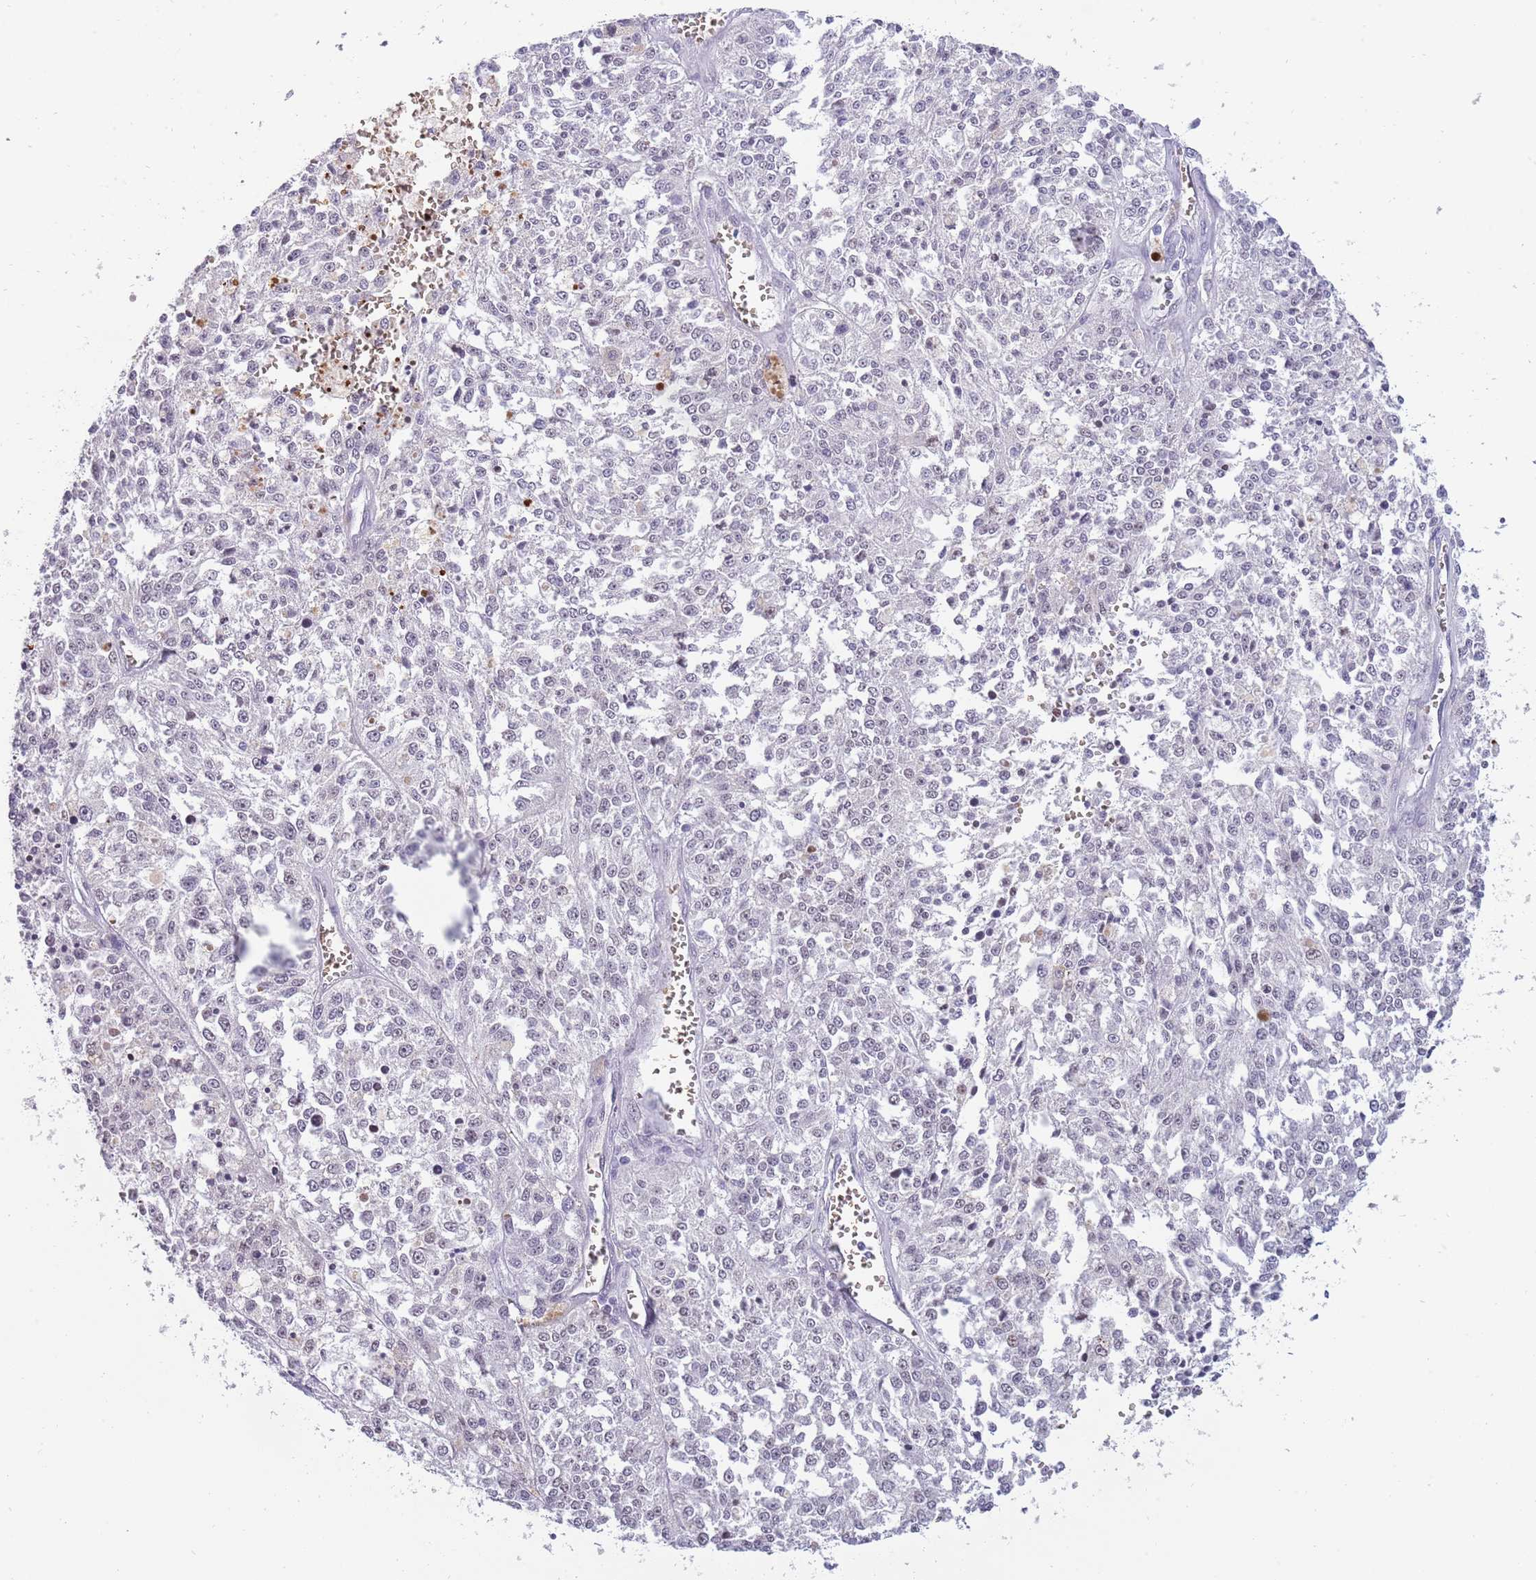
{"staining": {"intensity": "weak", "quantity": "<25%", "location": "nuclear"}, "tissue": "melanoma", "cell_type": "Tumor cells", "image_type": "cancer", "snomed": [{"axis": "morphology", "description": "Malignant melanoma, NOS"}, {"axis": "topography", "description": "Skin"}], "caption": "Human melanoma stained for a protein using immunohistochemistry (IHC) shows no staining in tumor cells.", "gene": "LYPD6B", "patient": {"sex": "female", "age": 64}}